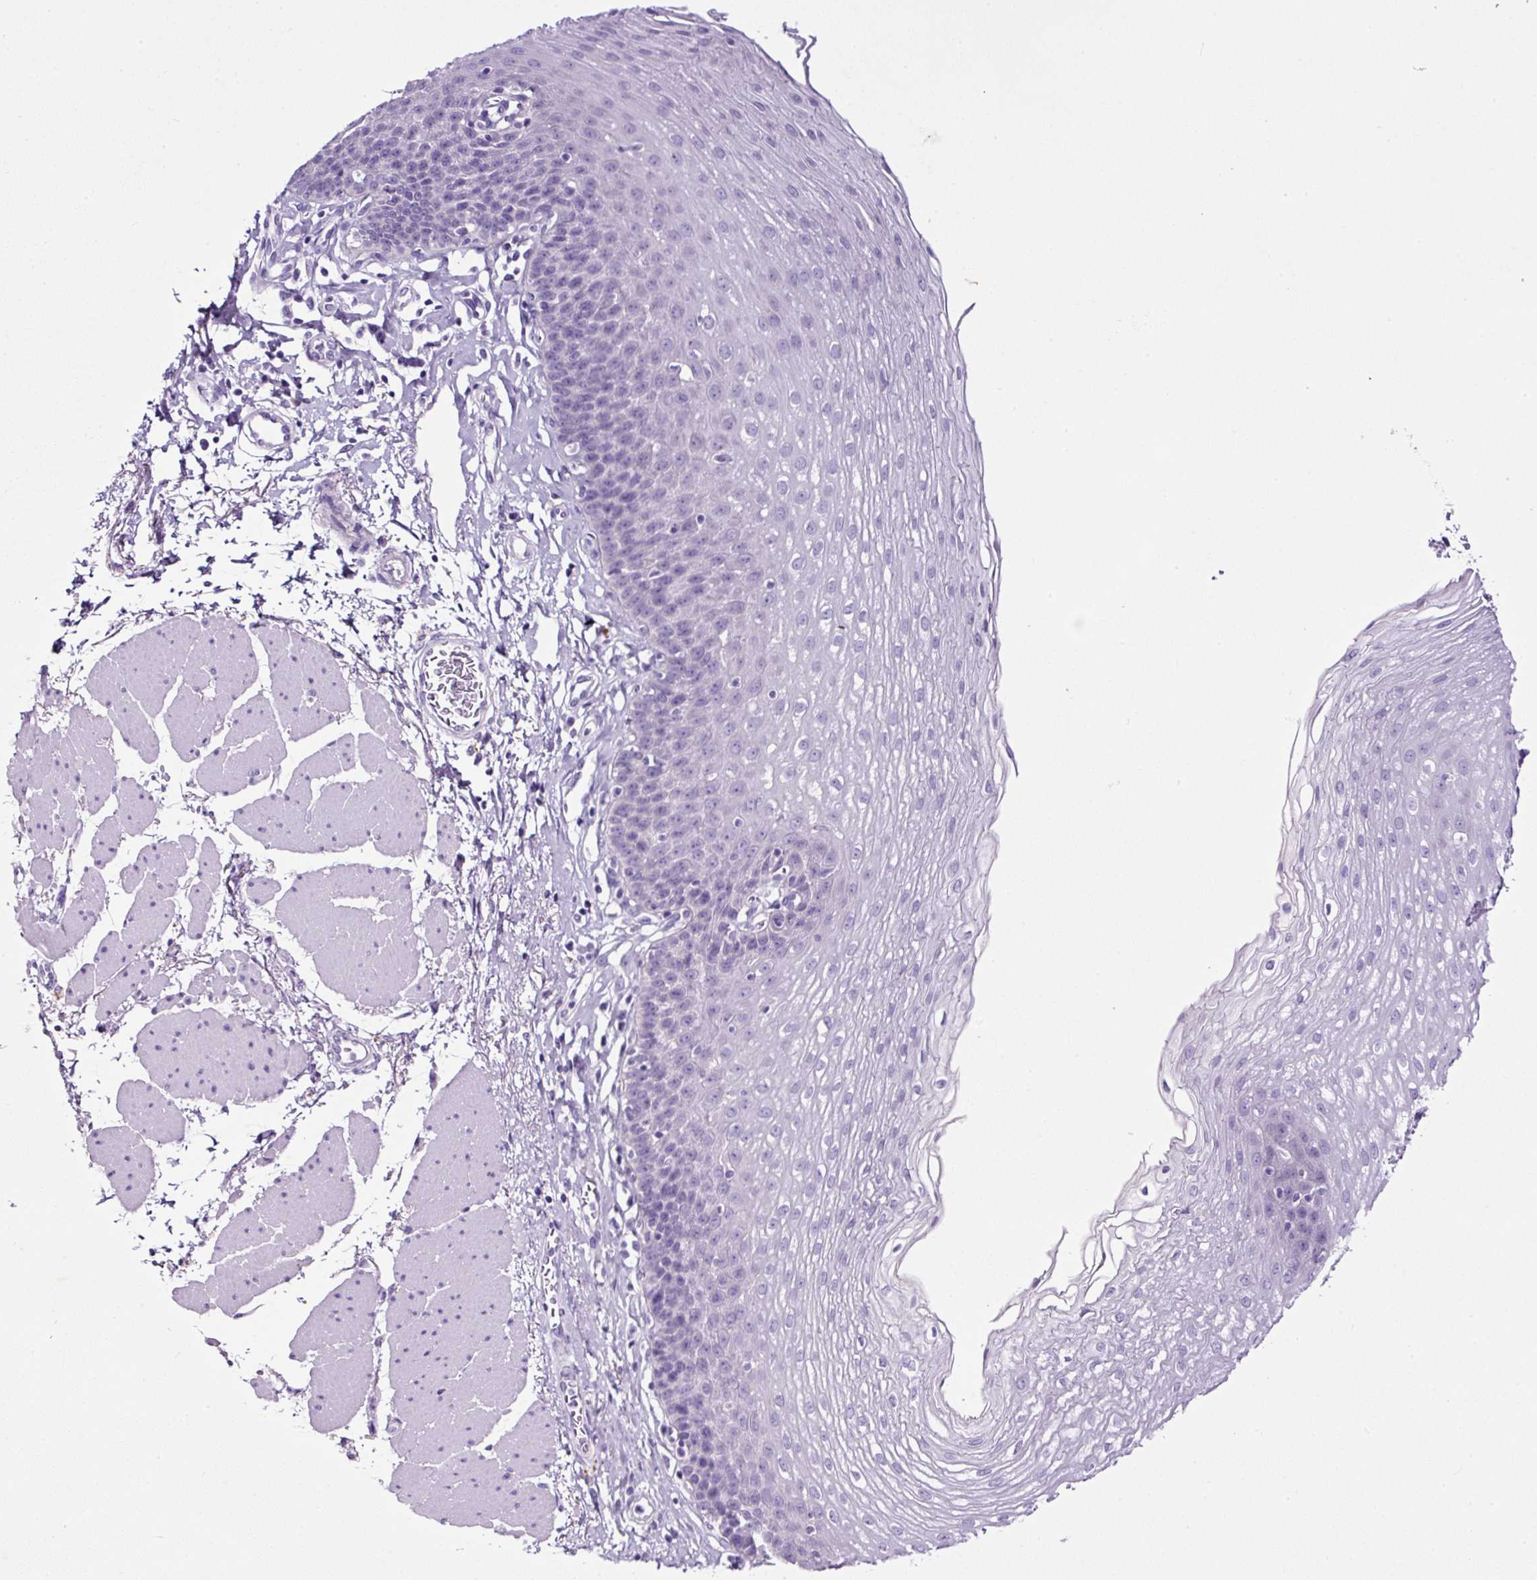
{"staining": {"intensity": "negative", "quantity": "none", "location": "none"}, "tissue": "esophagus", "cell_type": "Squamous epithelial cells", "image_type": "normal", "snomed": [{"axis": "morphology", "description": "Normal tissue, NOS"}, {"axis": "topography", "description": "Esophagus"}], "caption": "Immunohistochemistry (IHC) histopathology image of benign esophagus: esophagus stained with DAB (3,3'-diaminobenzidine) demonstrates no significant protein staining in squamous epithelial cells.", "gene": "SP8", "patient": {"sex": "female", "age": 81}}